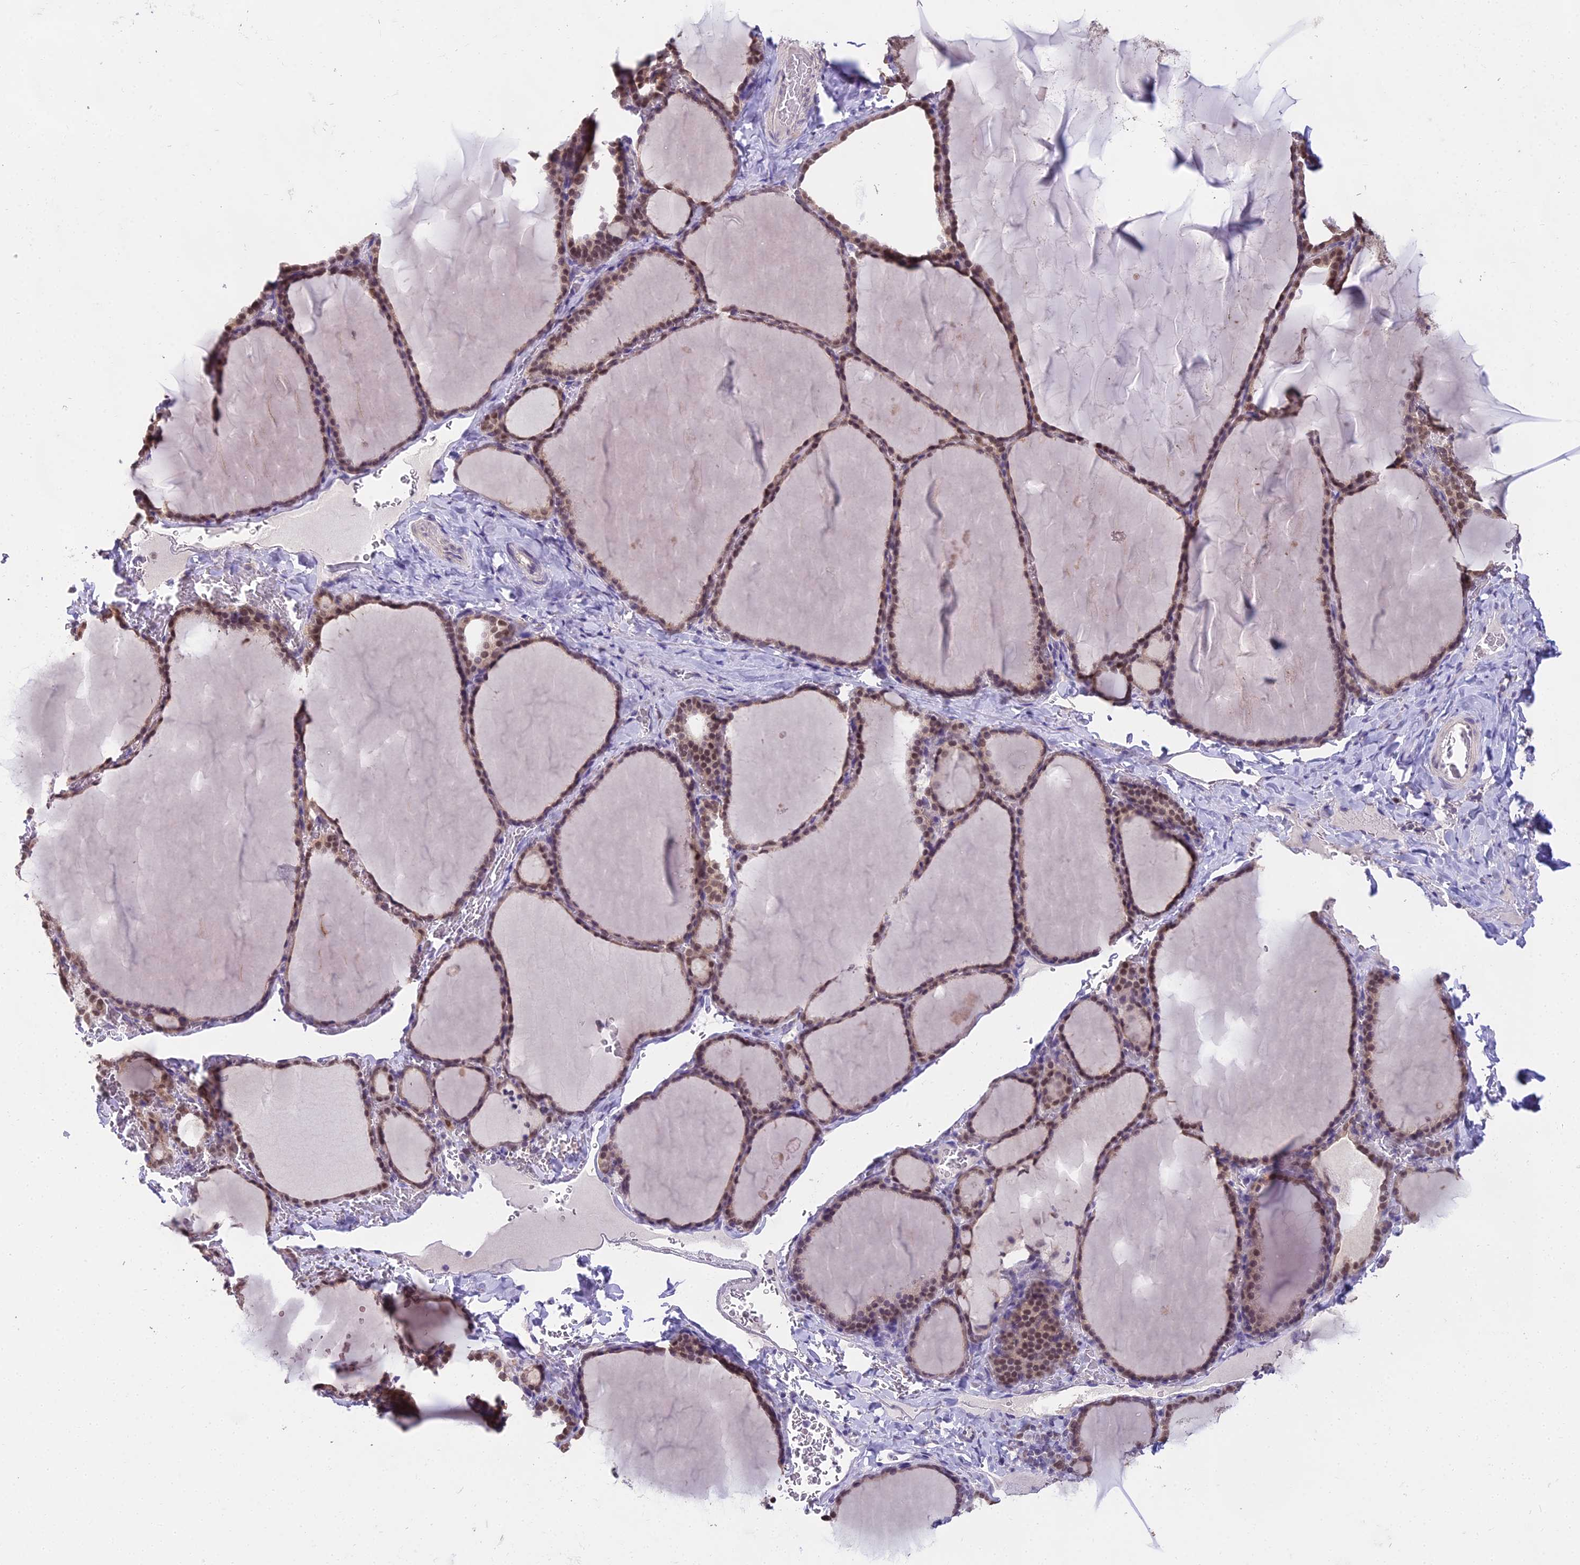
{"staining": {"intensity": "moderate", "quantity": ">75%", "location": "nuclear"}, "tissue": "thyroid gland", "cell_type": "Glandular cells", "image_type": "normal", "snomed": [{"axis": "morphology", "description": "Normal tissue, NOS"}, {"axis": "topography", "description": "Thyroid gland"}], "caption": "Thyroid gland was stained to show a protein in brown. There is medium levels of moderate nuclear expression in about >75% of glandular cells. The protein is stained brown, and the nuclei are stained in blue (DAB IHC with brightfield microscopy, high magnification).", "gene": "MAT2A", "patient": {"sex": "female", "age": 39}}